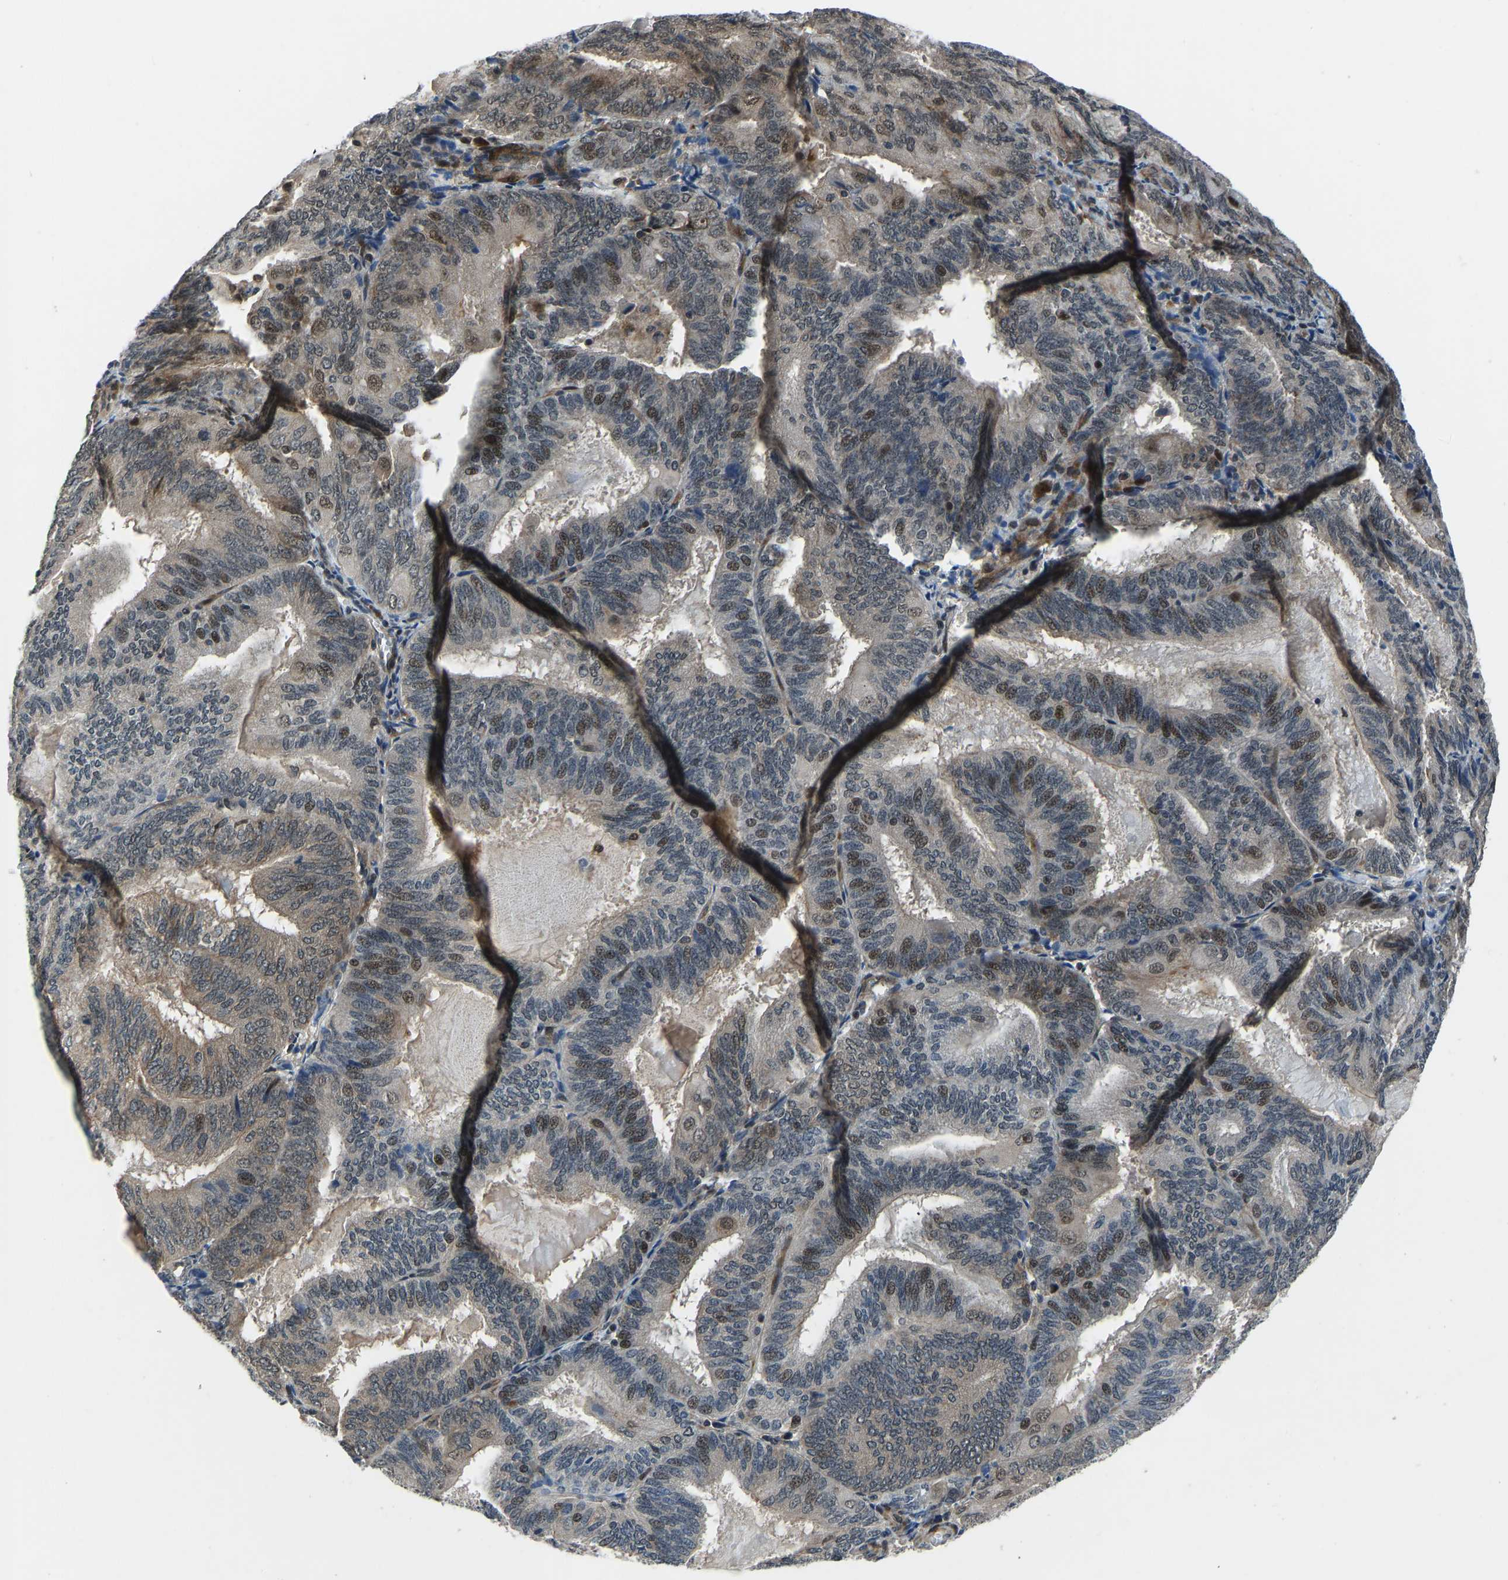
{"staining": {"intensity": "moderate", "quantity": "25%-75%", "location": "nuclear"}, "tissue": "endometrial cancer", "cell_type": "Tumor cells", "image_type": "cancer", "snomed": [{"axis": "morphology", "description": "Adenocarcinoma, NOS"}, {"axis": "topography", "description": "Endometrium"}], "caption": "Protein staining demonstrates moderate nuclear positivity in about 25%-75% of tumor cells in endometrial cancer (adenocarcinoma).", "gene": "RLIM", "patient": {"sex": "female", "age": 81}}